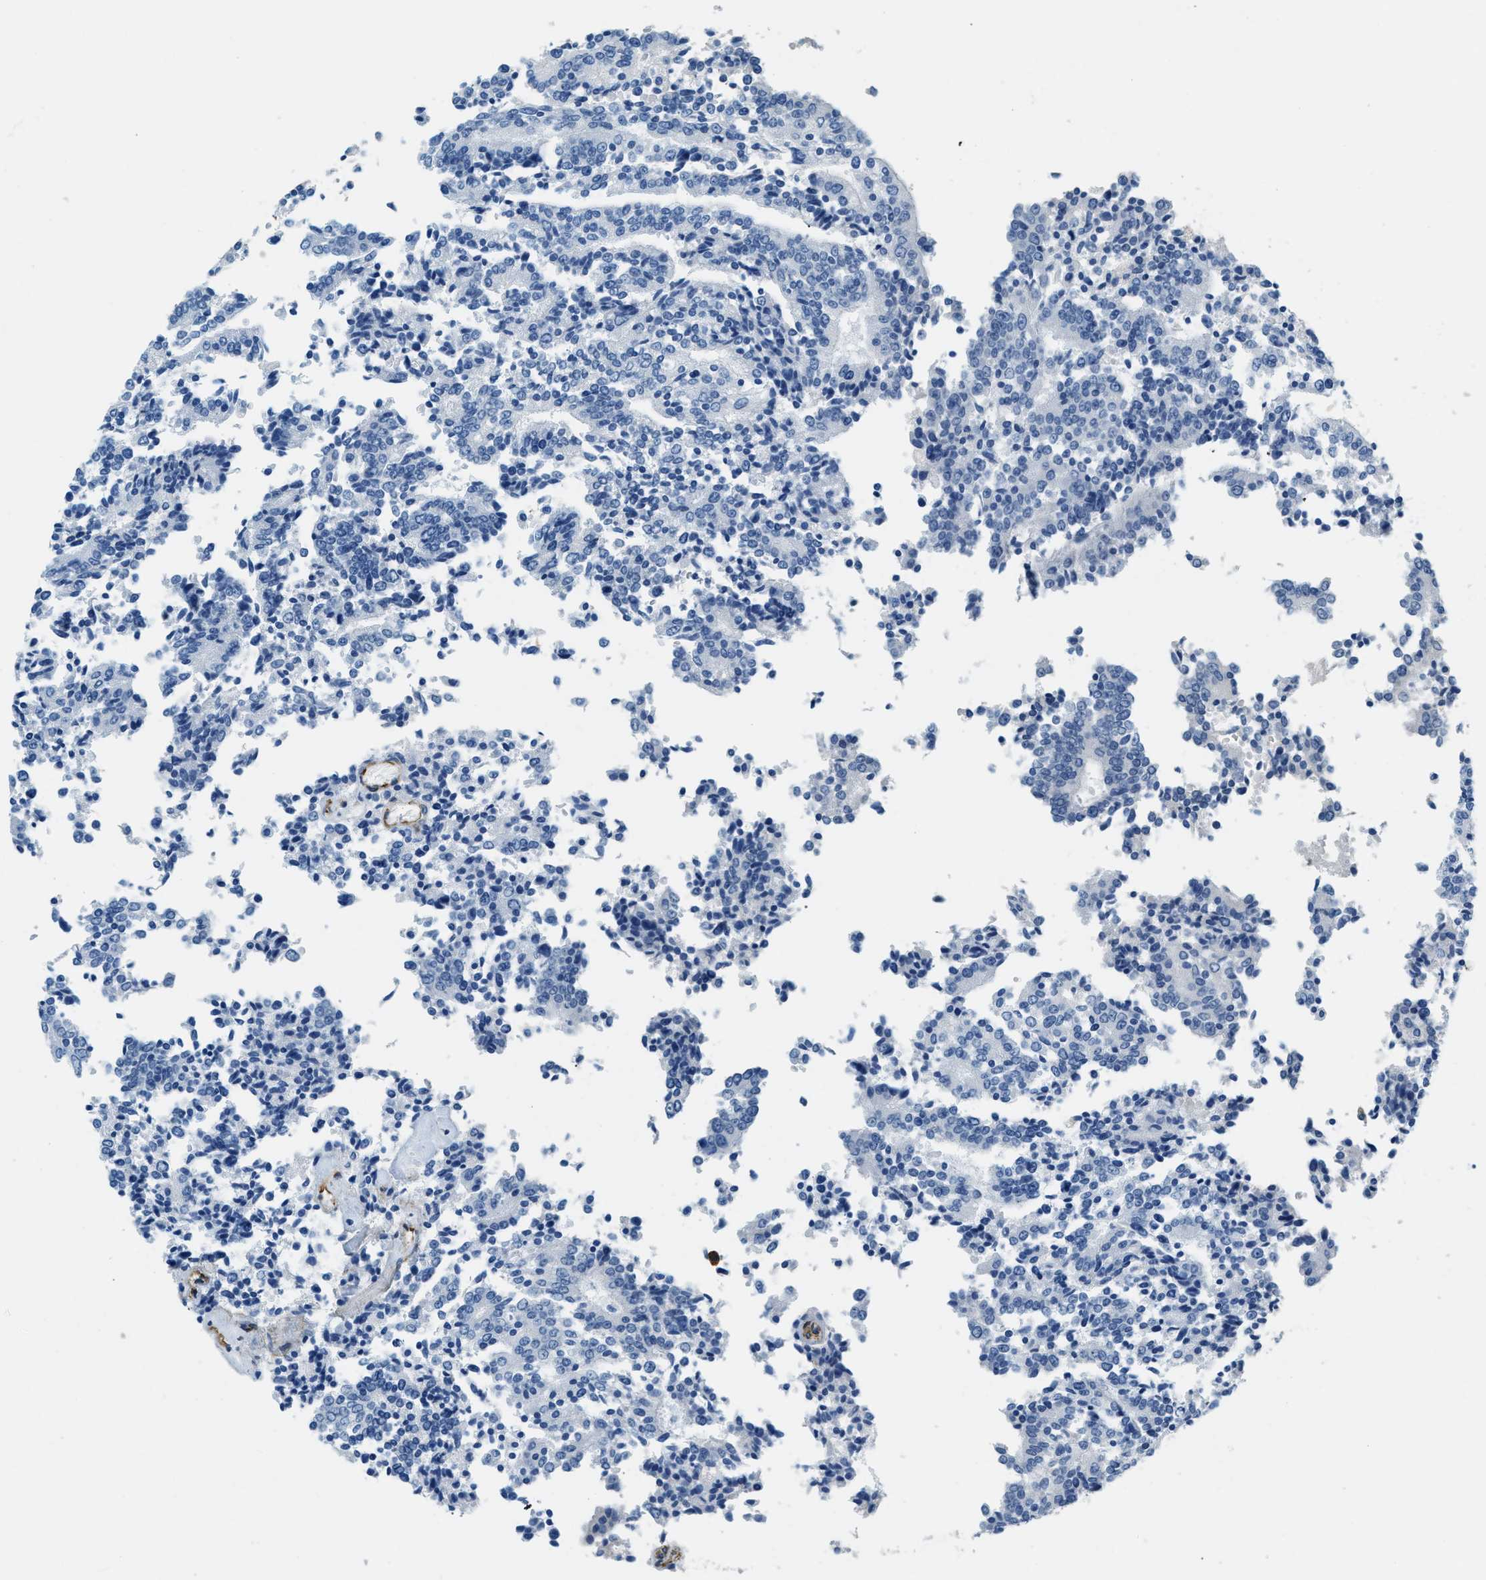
{"staining": {"intensity": "negative", "quantity": "none", "location": "none"}, "tissue": "prostate cancer", "cell_type": "Tumor cells", "image_type": "cancer", "snomed": [{"axis": "morphology", "description": "Normal tissue, NOS"}, {"axis": "morphology", "description": "Adenocarcinoma, High grade"}, {"axis": "topography", "description": "Prostate"}, {"axis": "topography", "description": "Seminal veicle"}], "caption": "High power microscopy photomicrograph of an IHC photomicrograph of adenocarcinoma (high-grade) (prostate), revealing no significant staining in tumor cells.", "gene": "TMEM43", "patient": {"sex": "male", "age": 55}}